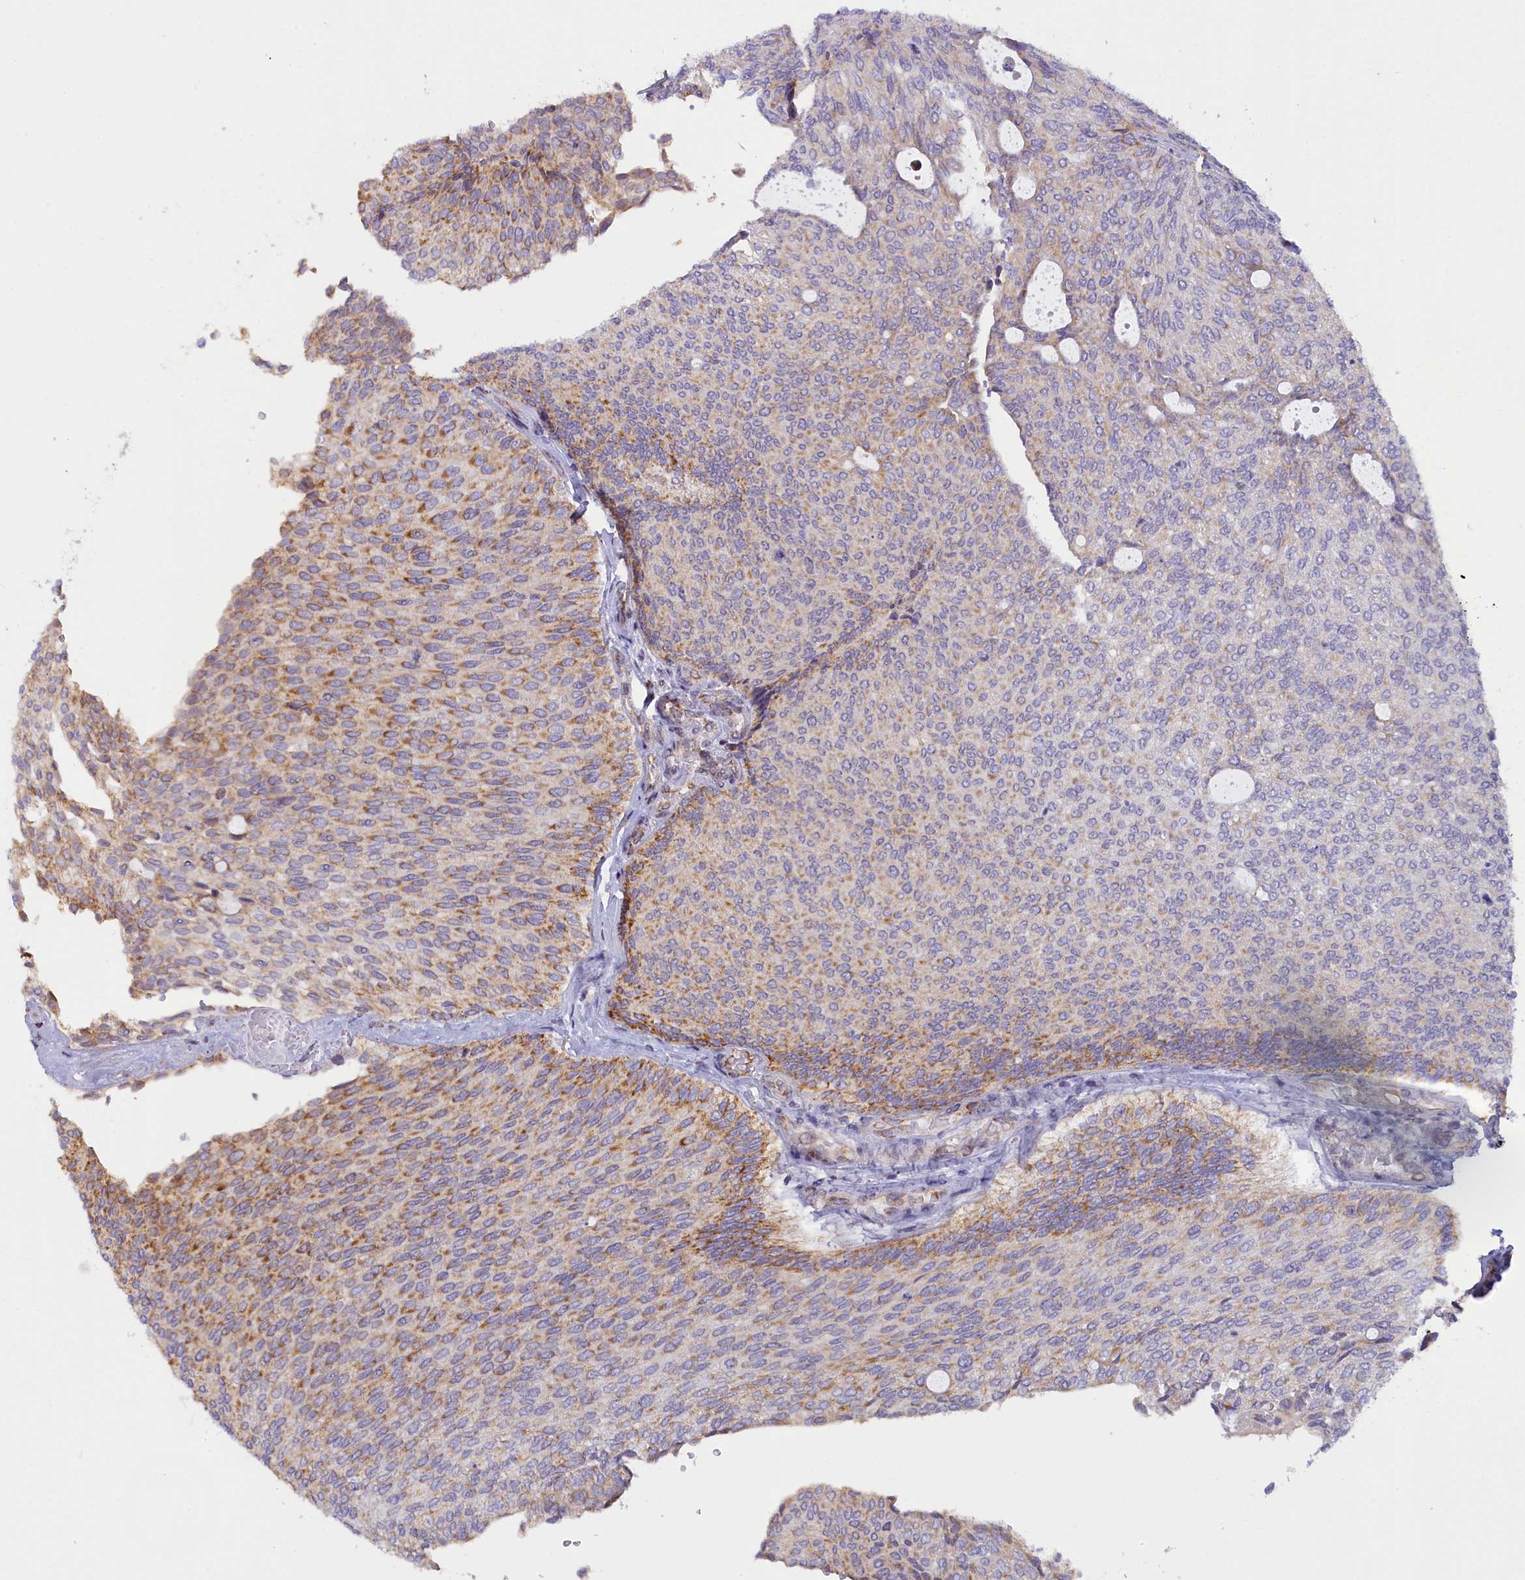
{"staining": {"intensity": "moderate", "quantity": "<25%", "location": "cytoplasmic/membranous"}, "tissue": "urothelial cancer", "cell_type": "Tumor cells", "image_type": "cancer", "snomed": [{"axis": "morphology", "description": "Urothelial carcinoma, Low grade"}, {"axis": "topography", "description": "Urinary bladder"}], "caption": "This histopathology image reveals immunohistochemistry (IHC) staining of urothelial cancer, with low moderate cytoplasmic/membranous staining in approximately <25% of tumor cells.", "gene": "FAM149B1", "patient": {"sex": "female", "age": 79}}